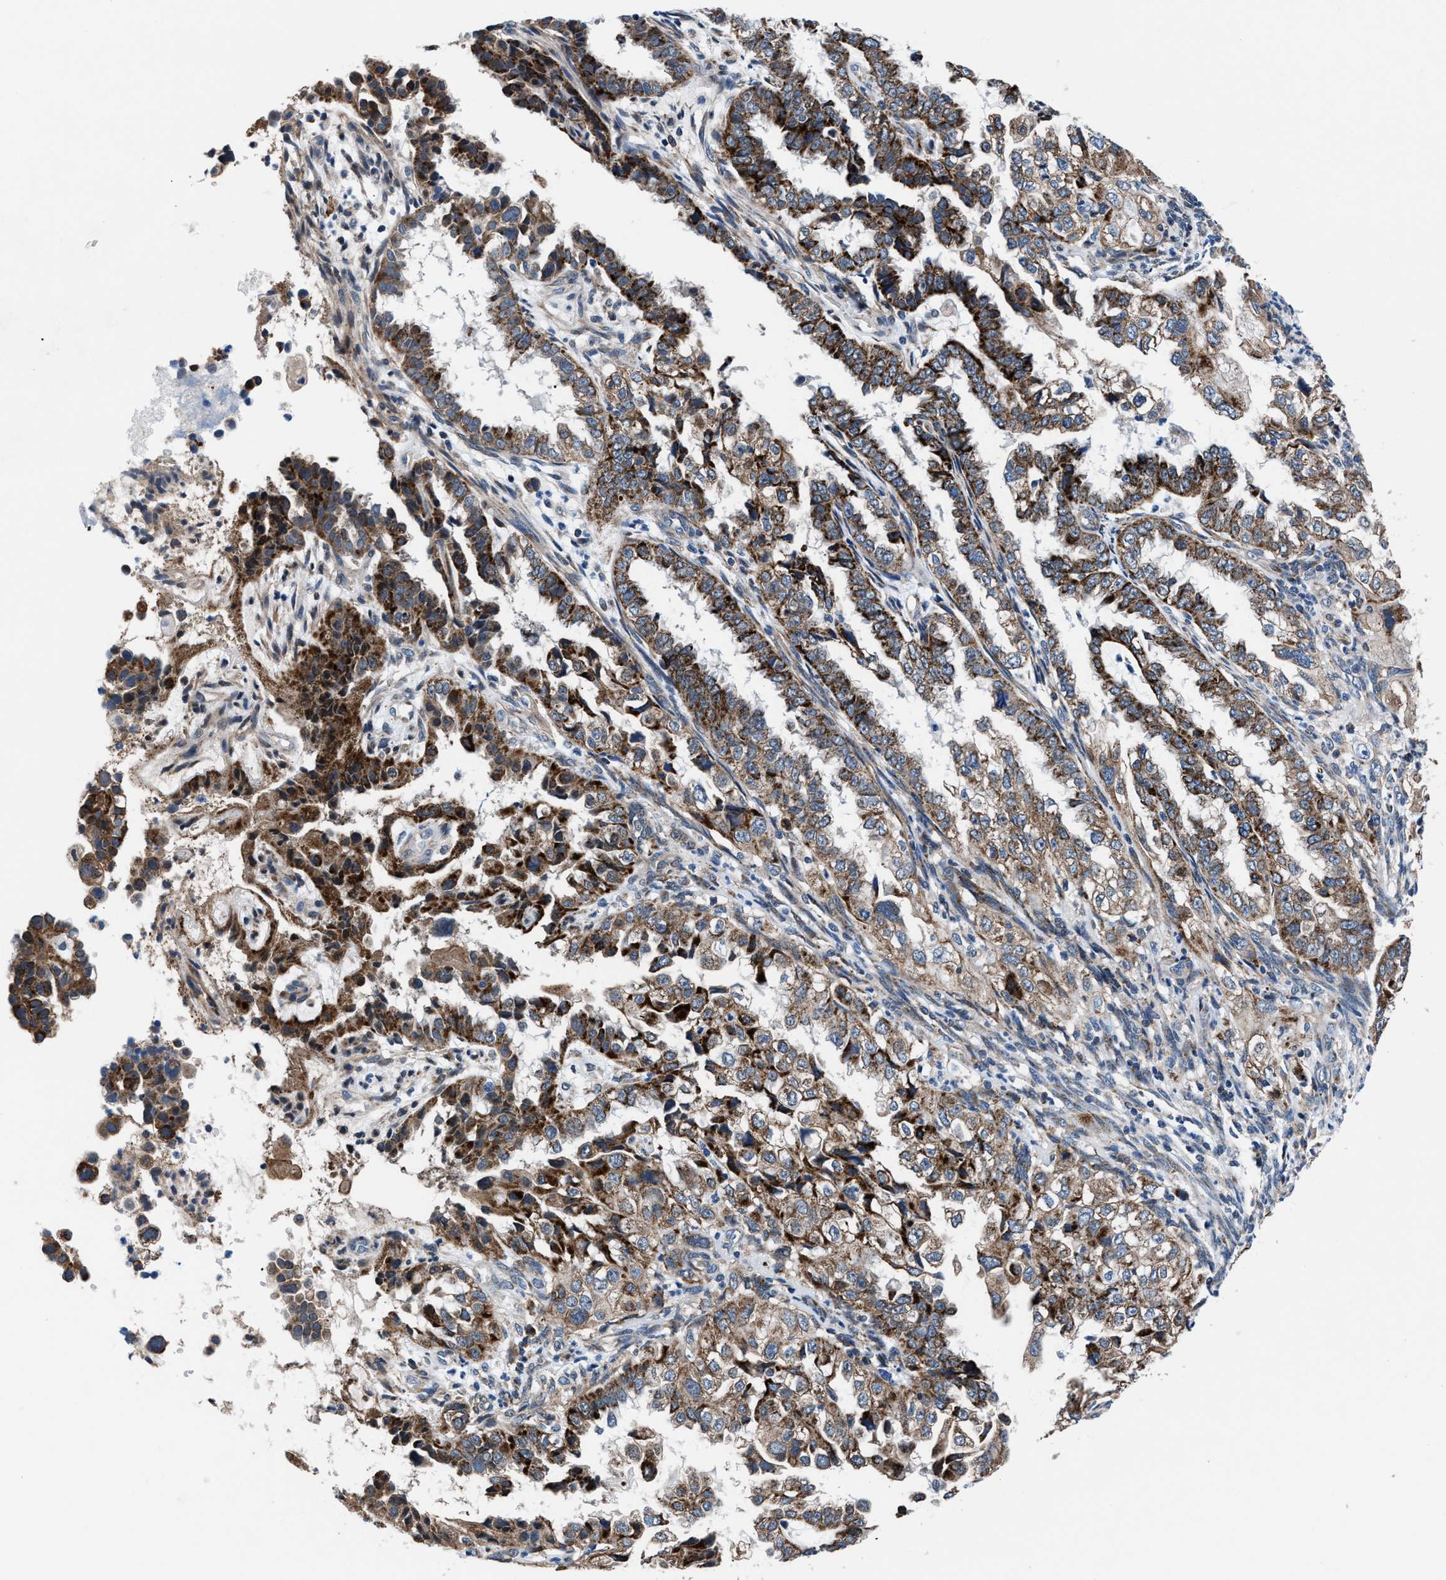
{"staining": {"intensity": "strong", "quantity": "25%-75%", "location": "cytoplasmic/membranous"}, "tissue": "endometrial cancer", "cell_type": "Tumor cells", "image_type": "cancer", "snomed": [{"axis": "morphology", "description": "Adenocarcinoma, NOS"}, {"axis": "topography", "description": "Endometrium"}], "caption": "Immunohistochemical staining of endometrial cancer shows strong cytoplasmic/membranous protein staining in about 25%-75% of tumor cells.", "gene": "NKTR", "patient": {"sex": "female", "age": 85}}